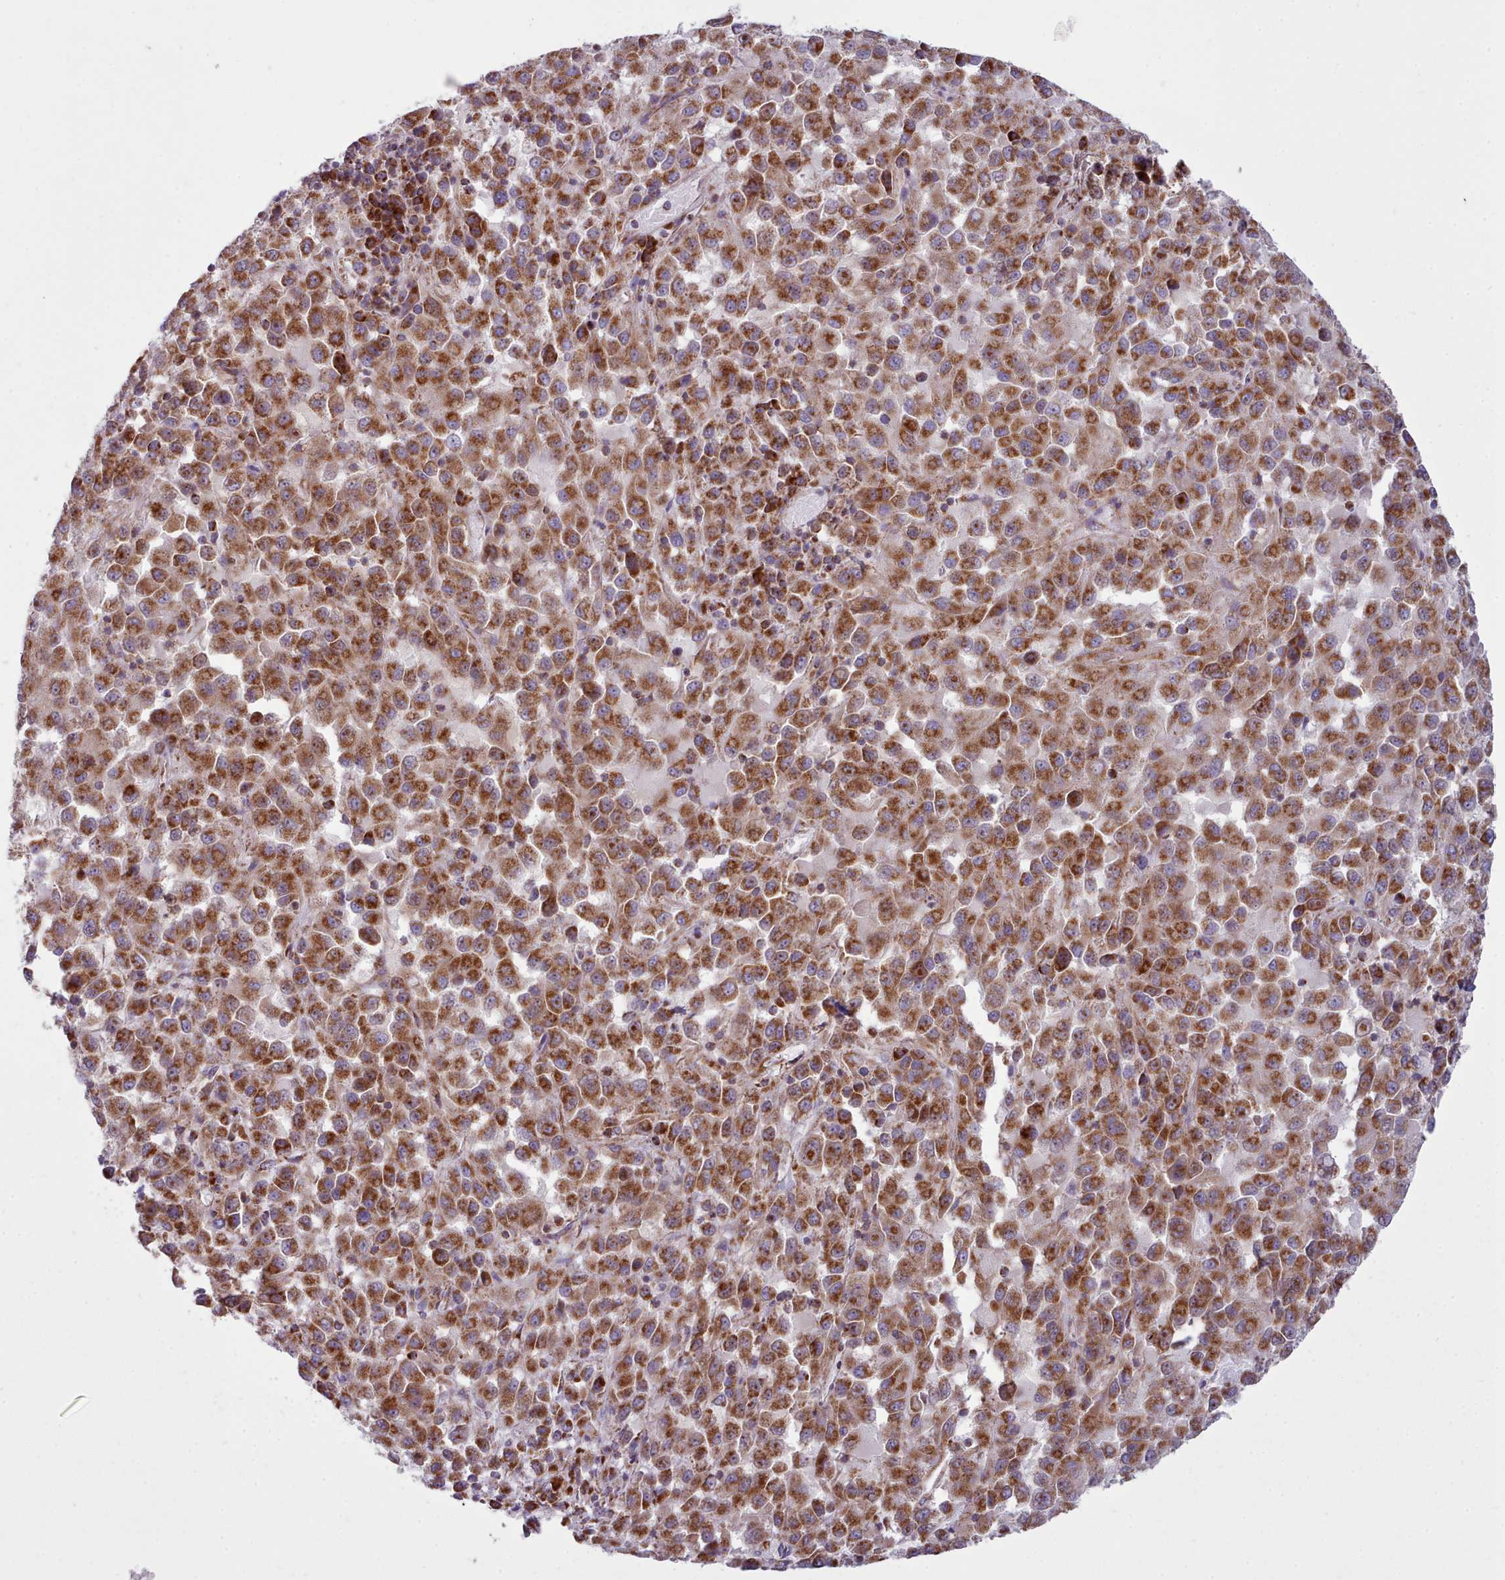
{"staining": {"intensity": "strong", "quantity": ">75%", "location": "cytoplasmic/membranous"}, "tissue": "melanoma", "cell_type": "Tumor cells", "image_type": "cancer", "snomed": [{"axis": "morphology", "description": "Malignant melanoma, Metastatic site"}, {"axis": "topography", "description": "Lung"}], "caption": "About >75% of tumor cells in malignant melanoma (metastatic site) display strong cytoplasmic/membranous protein expression as visualized by brown immunohistochemical staining.", "gene": "SRP54", "patient": {"sex": "male", "age": 64}}